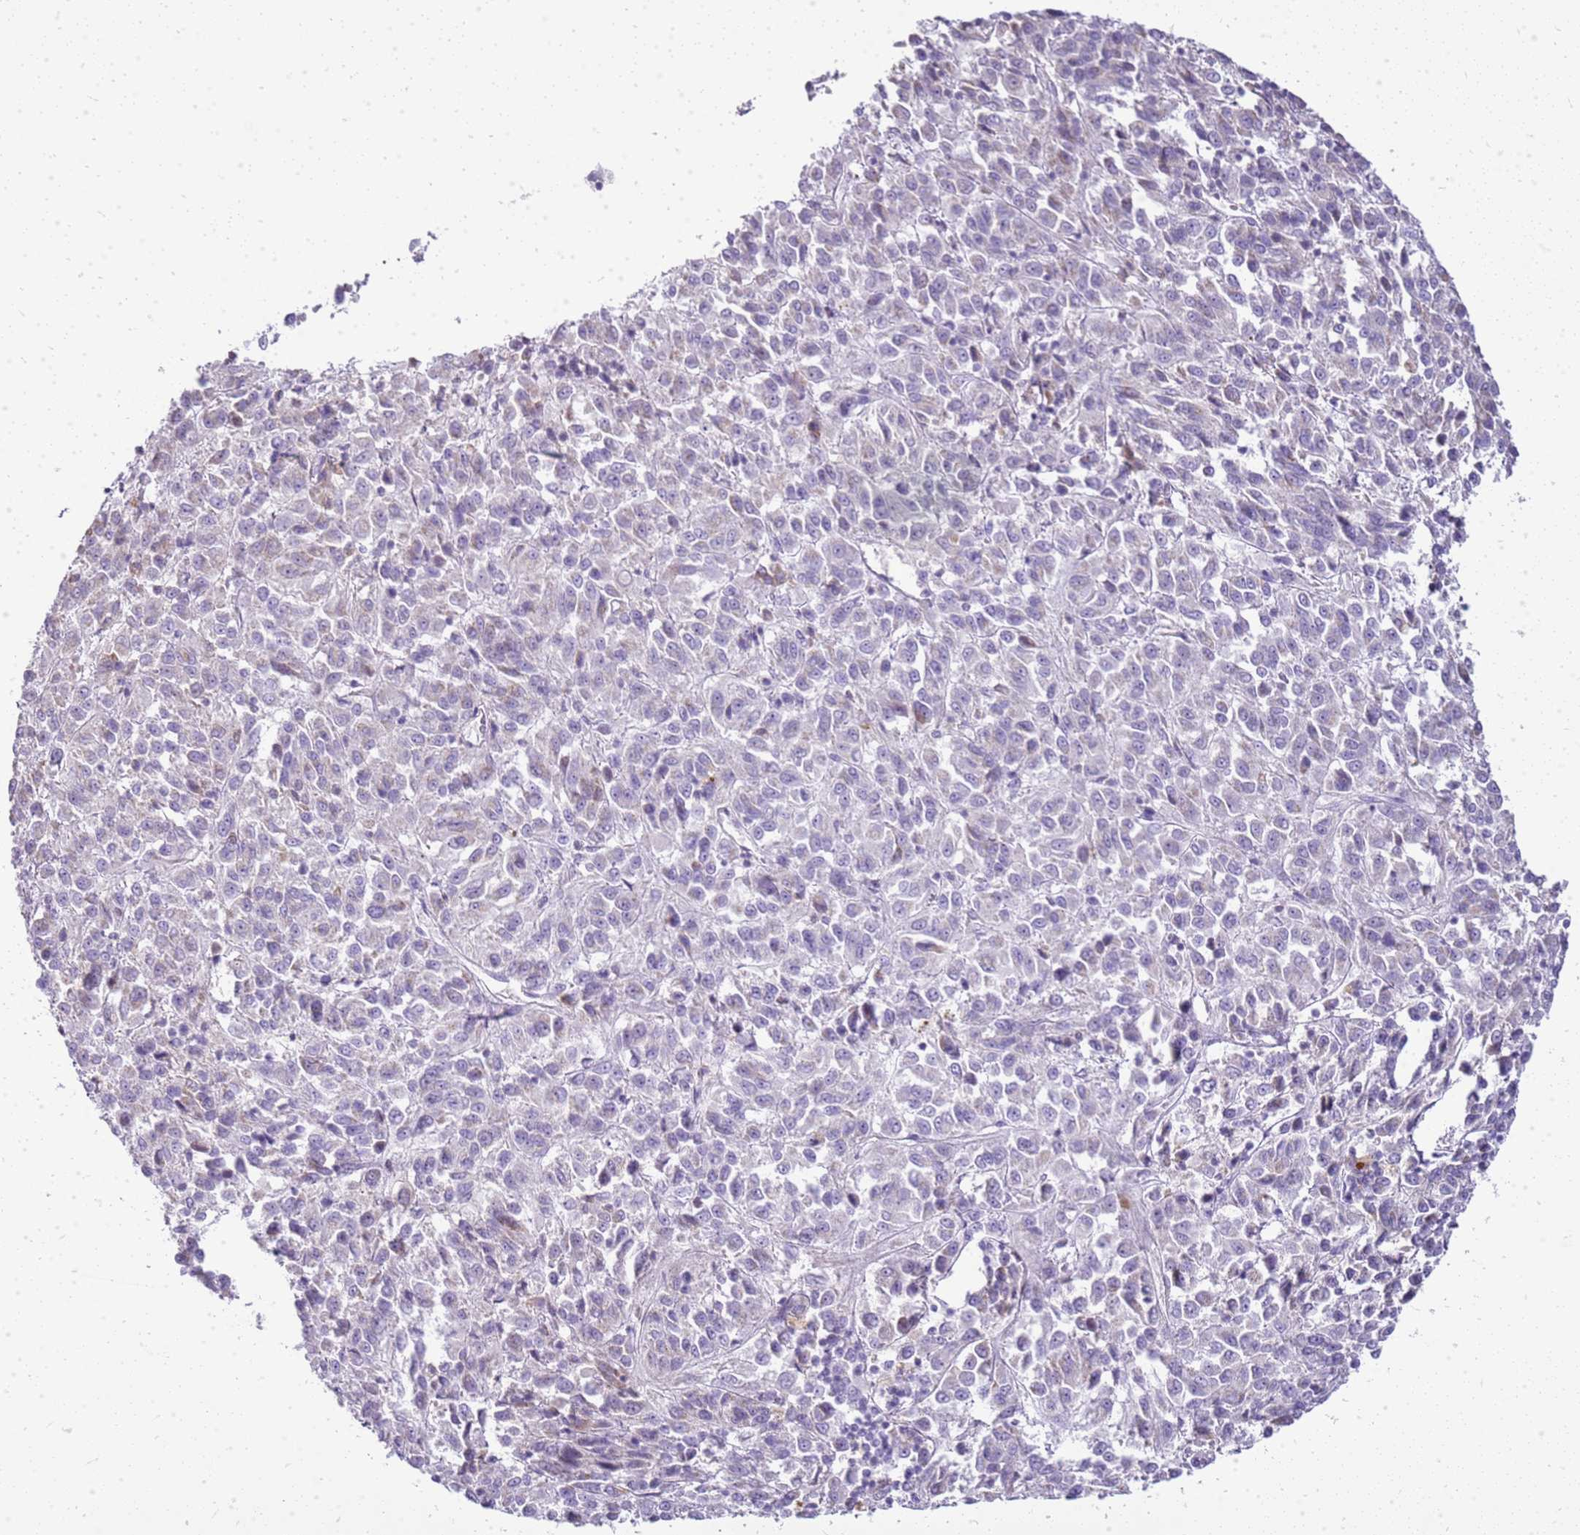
{"staining": {"intensity": "weak", "quantity": "<25%", "location": "cytoplasmic/membranous"}, "tissue": "melanoma", "cell_type": "Tumor cells", "image_type": "cancer", "snomed": [{"axis": "morphology", "description": "Malignant melanoma, Metastatic site"}, {"axis": "topography", "description": "Lung"}], "caption": "A photomicrograph of malignant melanoma (metastatic site) stained for a protein shows no brown staining in tumor cells.", "gene": "FABP2", "patient": {"sex": "male", "age": 64}}